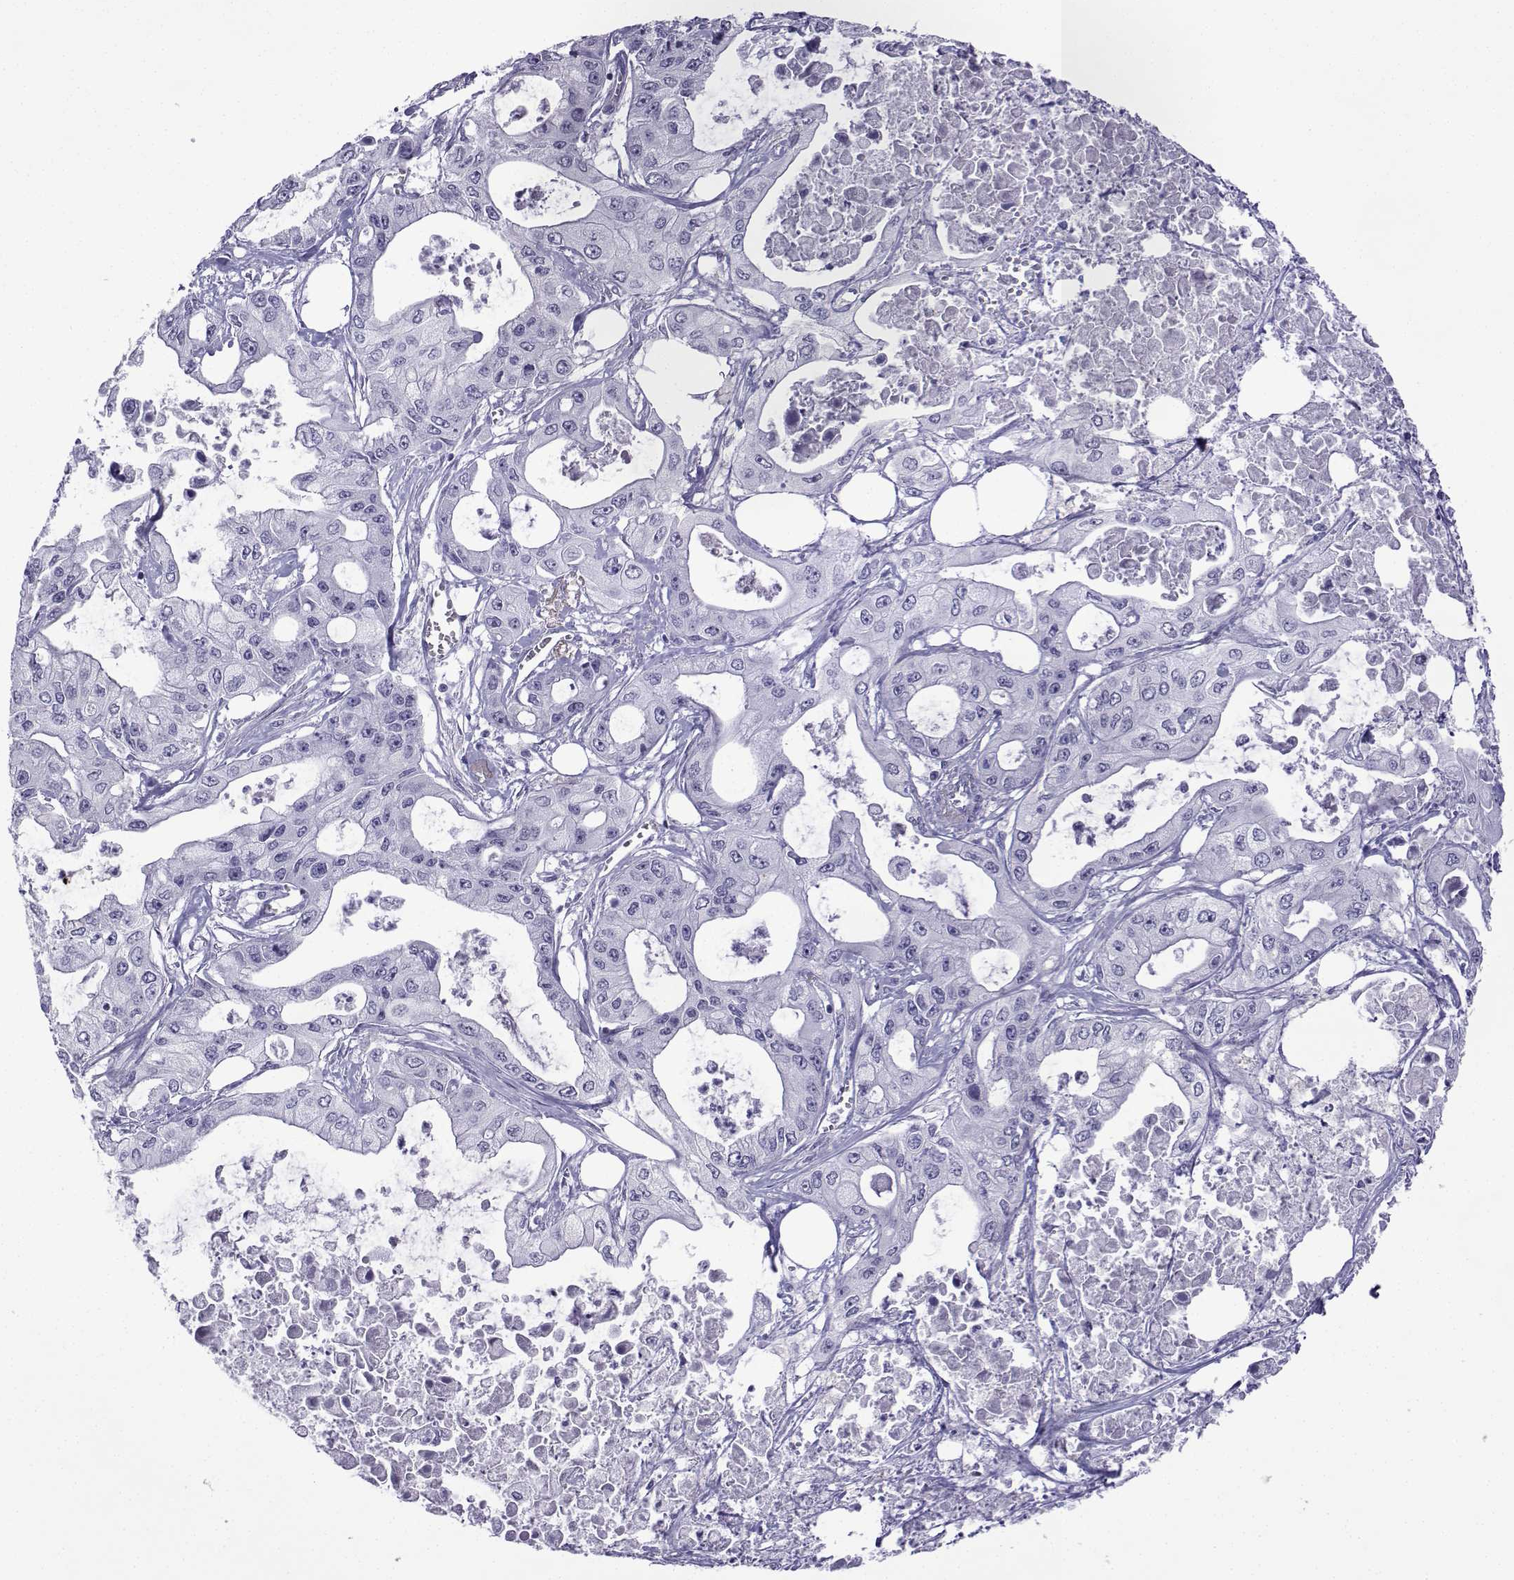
{"staining": {"intensity": "negative", "quantity": "none", "location": "none"}, "tissue": "pancreatic cancer", "cell_type": "Tumor cells", "image_type": "cancer", "snomed": [{"axis": "morphology", "description": "Adenocarcinoma, NOS"}, {"axis": "topography", "description": "Pancreas"}], "caption": "High power microscopy histopathology image of an IHC image of pancreatic cancer, revealing no significant staining in tumor cells.", "gene": "TRIM46", "patient": {"sex": "male", "age": 70}}